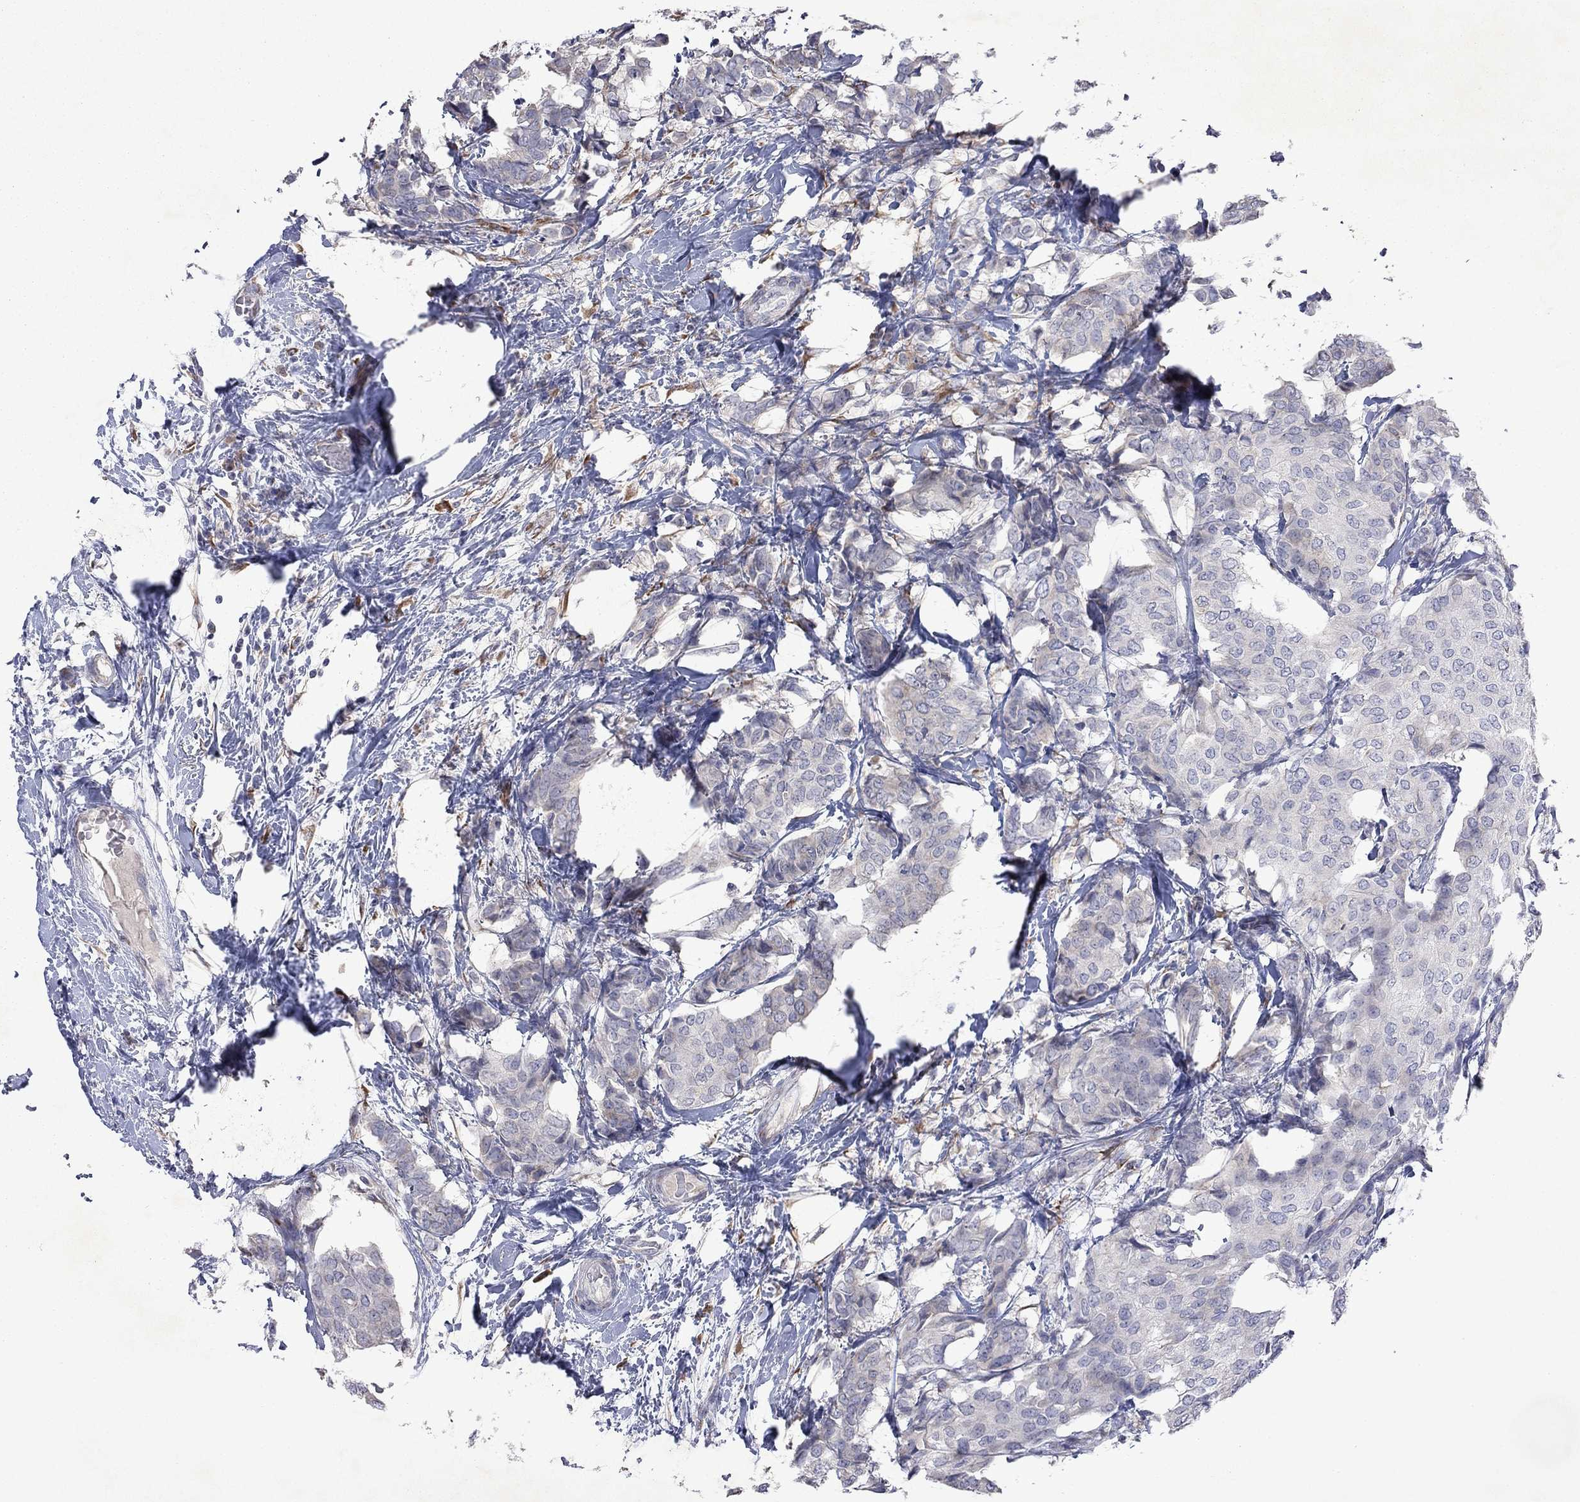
{"staining": {"intensity": "weak", "quantity": "25%-75%", "location": "cytoplasmic/membranous"}, "tissue": "breast cancer", "cell_type": "Tumor cells", "image_type": "cancer", "snomed": [{"axis": "morphology", "description": "Duct carcinoma"}, {"axis": "topography", "description": "Breast"}], "caption": "Immunohistochemical staining of breast cancer (infiltrating ductal carcinoma) demonstrates weak cytoplasmic/membranous protein expression in about 25%-75% of tumor cells.", "gene": "TMEM97", "patient": {"sex": "female", "age": 75}}